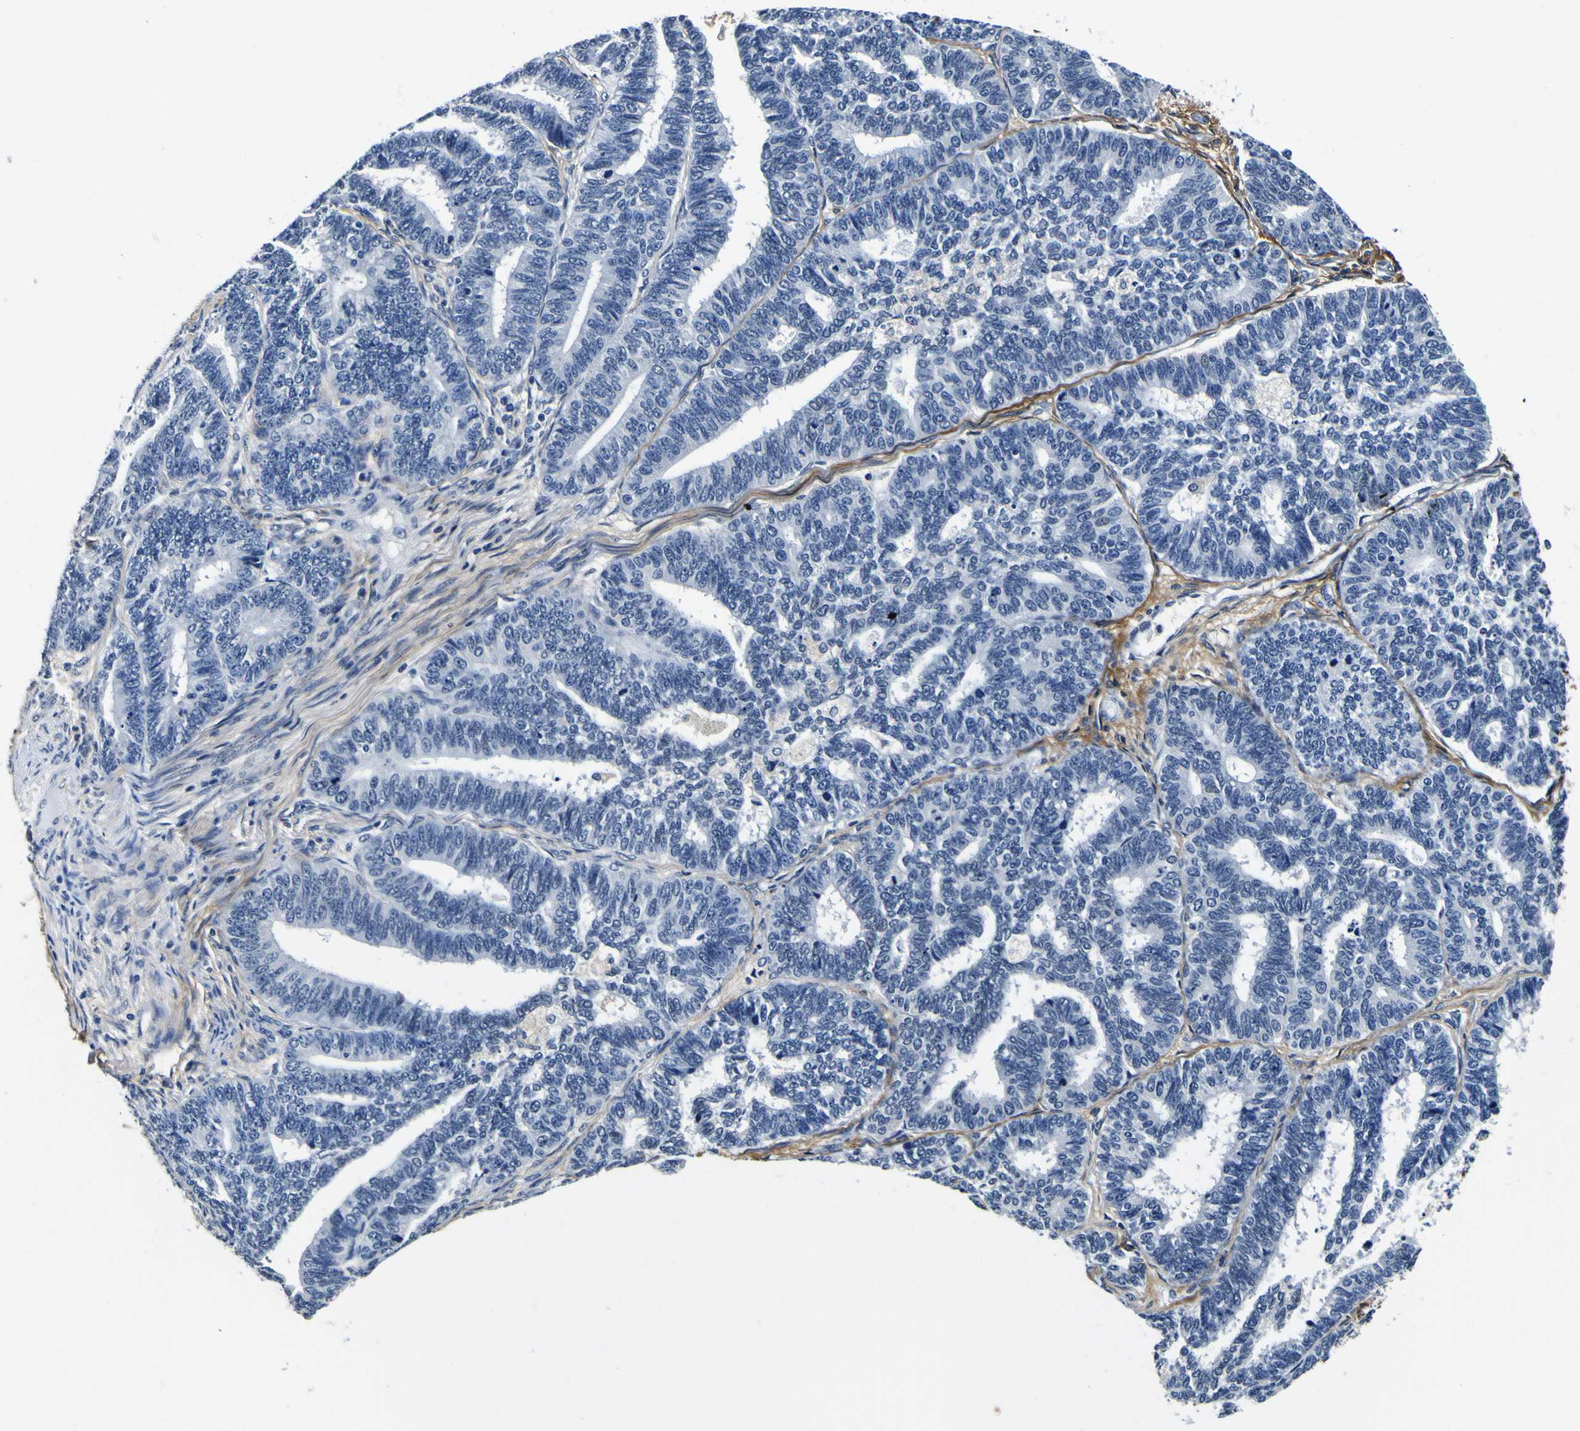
{"staining": {"intensity": "negative", "quantity": "none", "location": "none"}, "tissue": "endometrial cancer", "cell_type": "Tumor cells", "image_type": "cancer", "snomed": [{"axis": "morphology", "description": "Adenocarcinoma, NOS"}, {"axis": "topography", "description": "Endometrium"}], "caption": "This is an immunohistochemistry (IHC) histopathology image of endometrial cancer (adenocarcinoma). There is no expression in tumor cells.", "gene": "POSTN", "patient": {"sex": "female", "age": 70}}